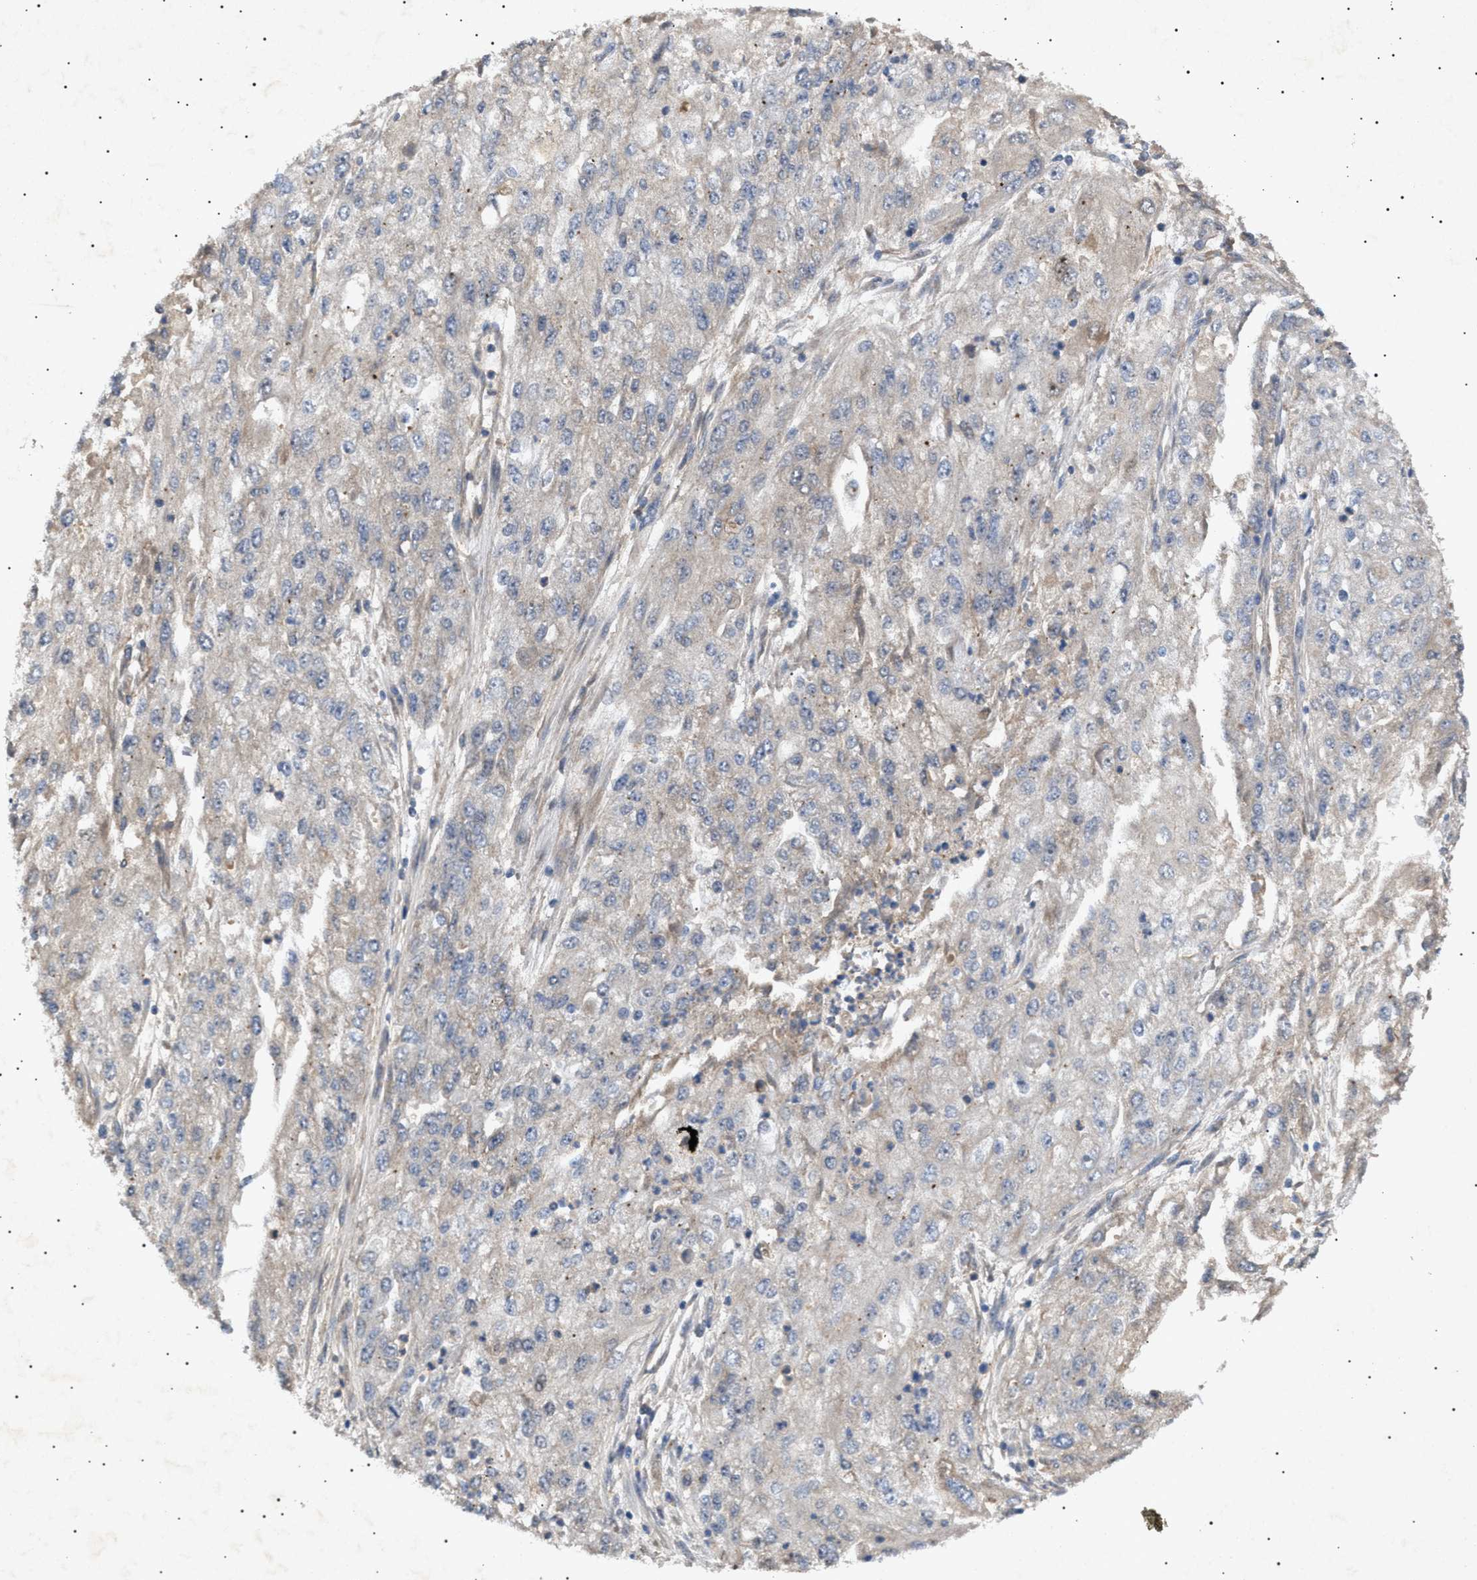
{"staining": {"intensity": "weak", "quantity": "<25%", "location": "cytoplasmic/membranous"}, "tissue": "endometrial cancer", "cell_type": "Tumor cells", "image_type": "cancer", "snomed": [{"axis": "morphology", "description": "Adenocarcinoma, NOS"}, {"axis": "topography", "description": "Endometrium"}], "caption": "A micrograph of human endometrial cancer is negative for staining in tumor cells.", "gene": "SIRT5", "patient": {"sex": "female", "age": 49}}